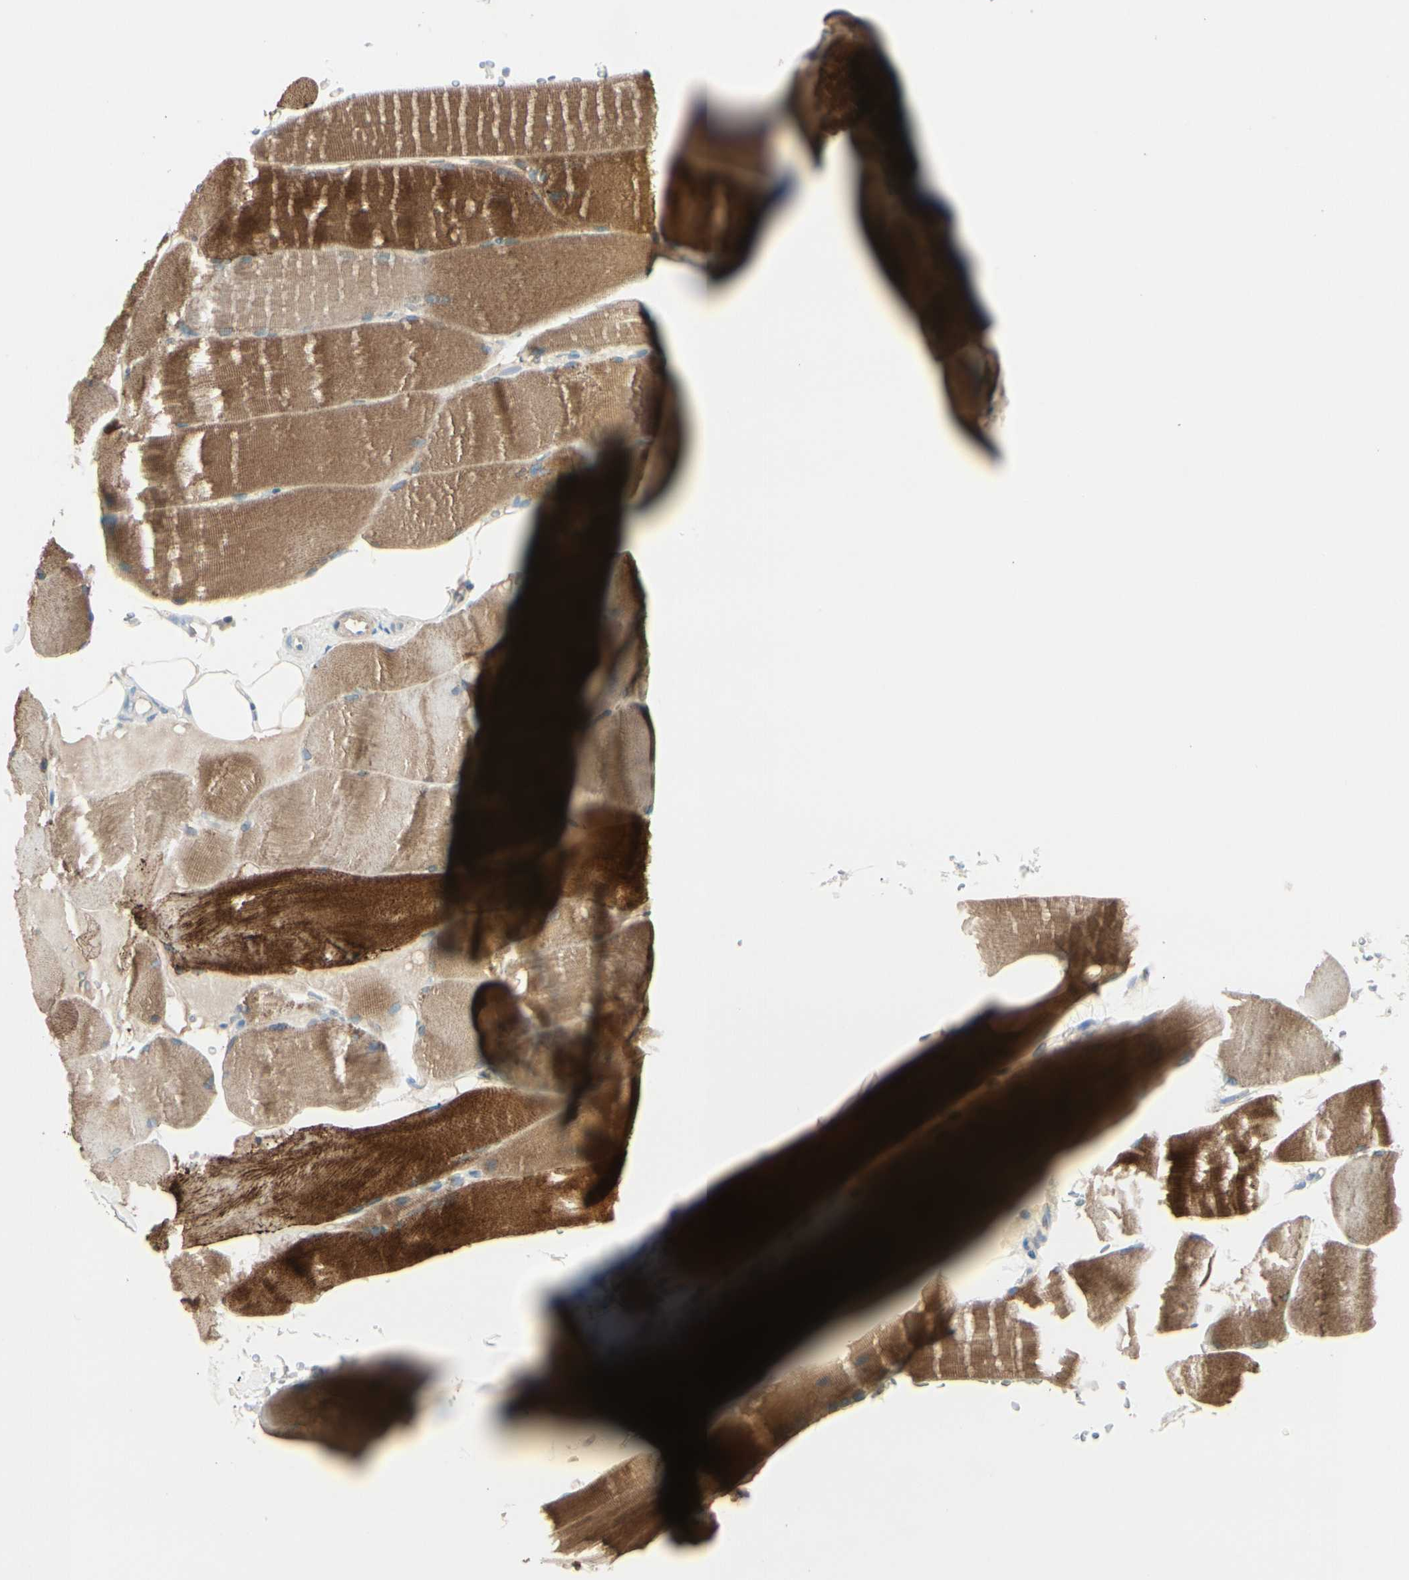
{"staining": {"intensity": "strong", "quantity": ">75%", "location": "cytoplasmic/membranous"}, "tissue": "skeletal muscle", "cell_type": "Myocytes", "image_type": "normal", "snomed": [{"axis": "morphology", "description": "Normal tissue, NOS"}, {"axis": "topography", "description": "Skin"}, {"axis": "topography", "description": "Skeletal muscle"}], "caption": "A histopathology image of skeletal muscle stained for a protein exhibits strong cytoplasmic/membranous brown staining in myocytes.", "gene": "CACNA2D1", "patient": {"sex": "male", "age": 83}}